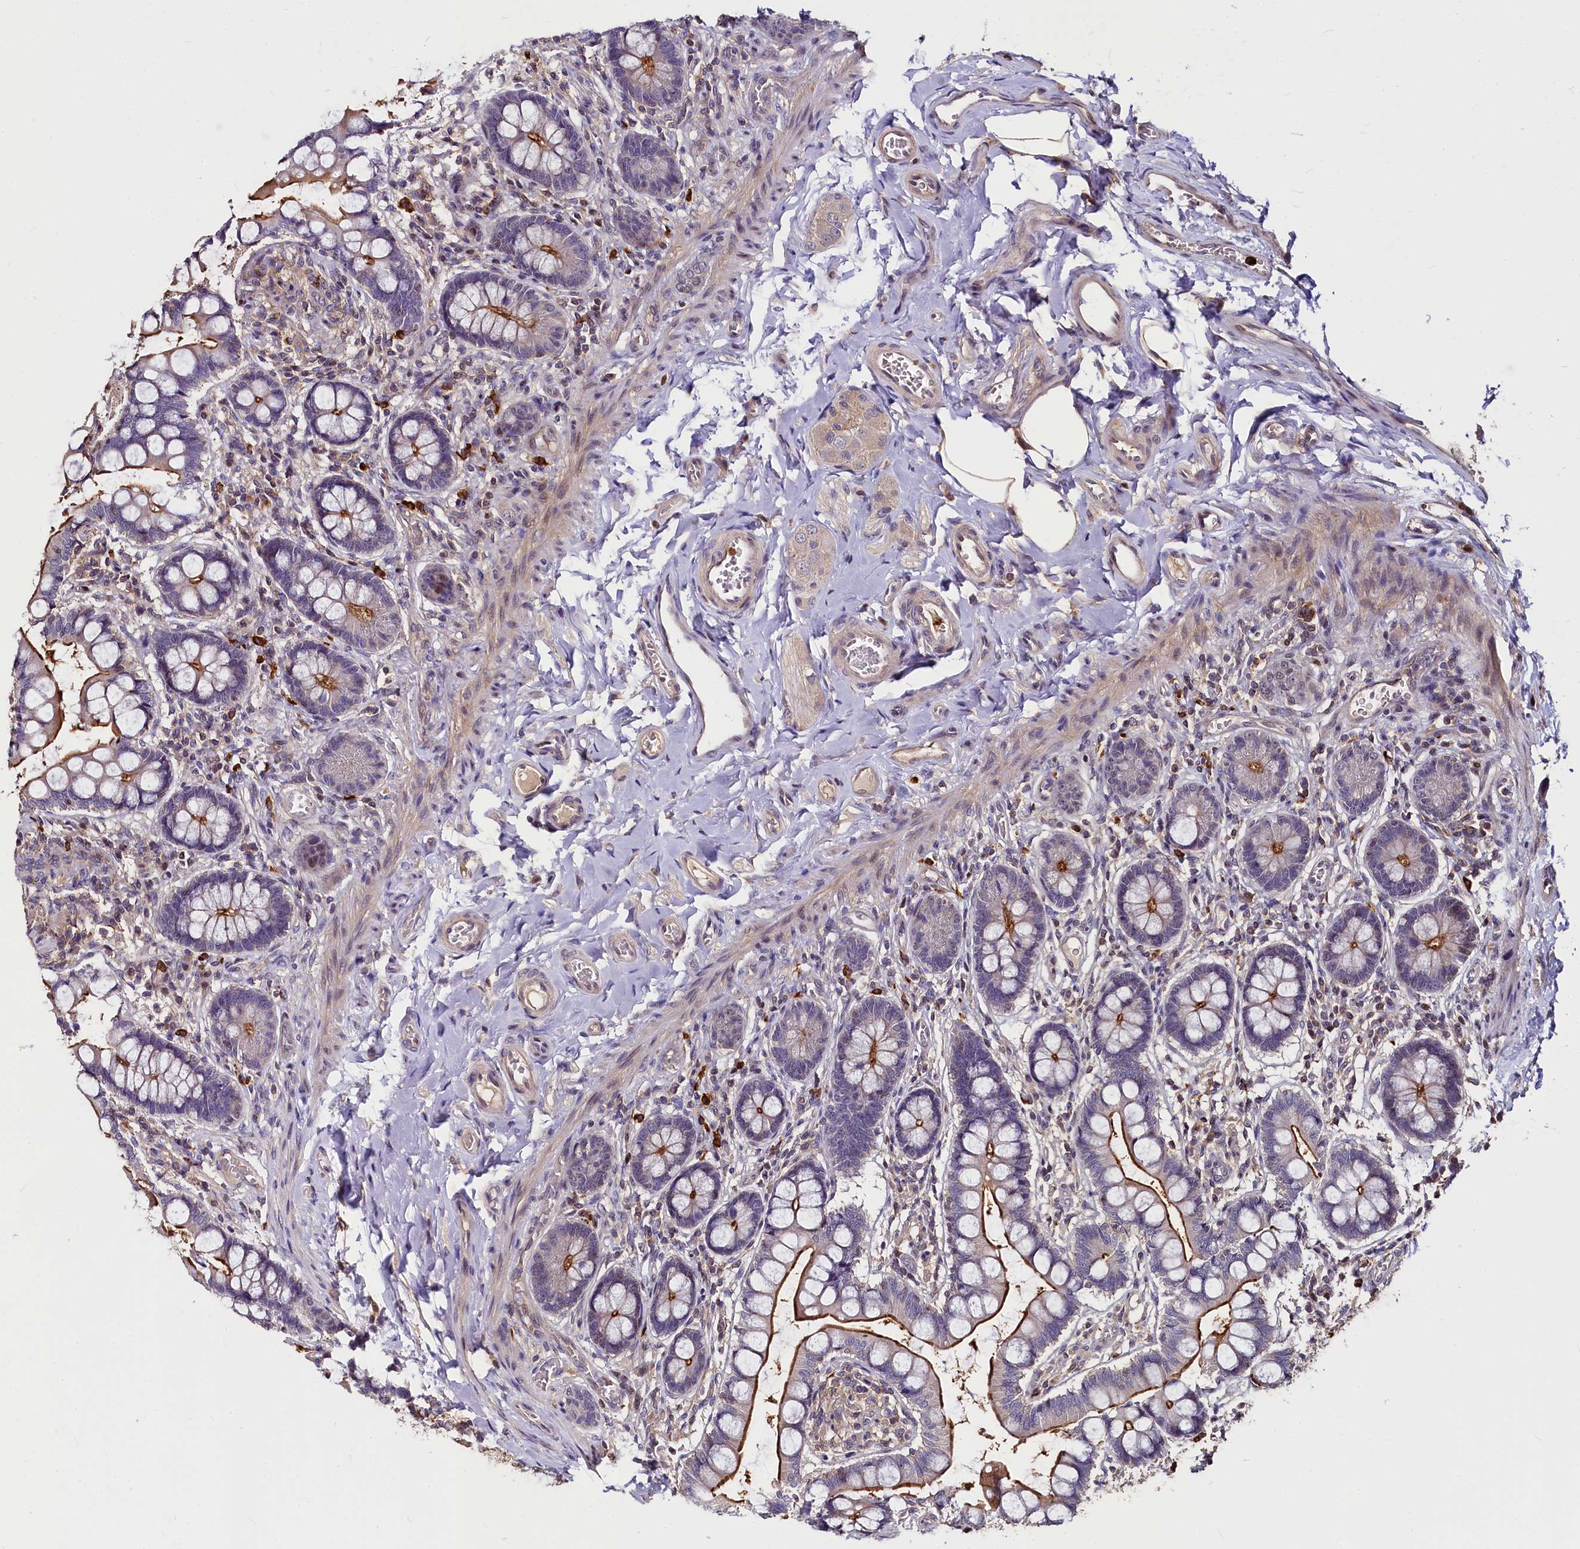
{"staining": {"intensity": "moderate", "quantity": ">75%", "location": "cytoplasmic/membranous"}, "tissue": "small intestine", "cell_type": "Glandular cells", "image_type": "normal", "snomed": [{"axis": "morphology", "description": "Normal tissue, NOS"}, {"axis": "topography", "description": "Small intestine"}], "caption": "Immunohistochemical staining of normal small intestine shows moderate cytoplasmic/membranous protein staining in about >75% of glandular cells. Using DAB (brown) and hematoxylin (blue) stains, captured at high magnification using brightfield microscopy.", "gene": "ATG101", "patient": {"sex": "male", "age": 52}}